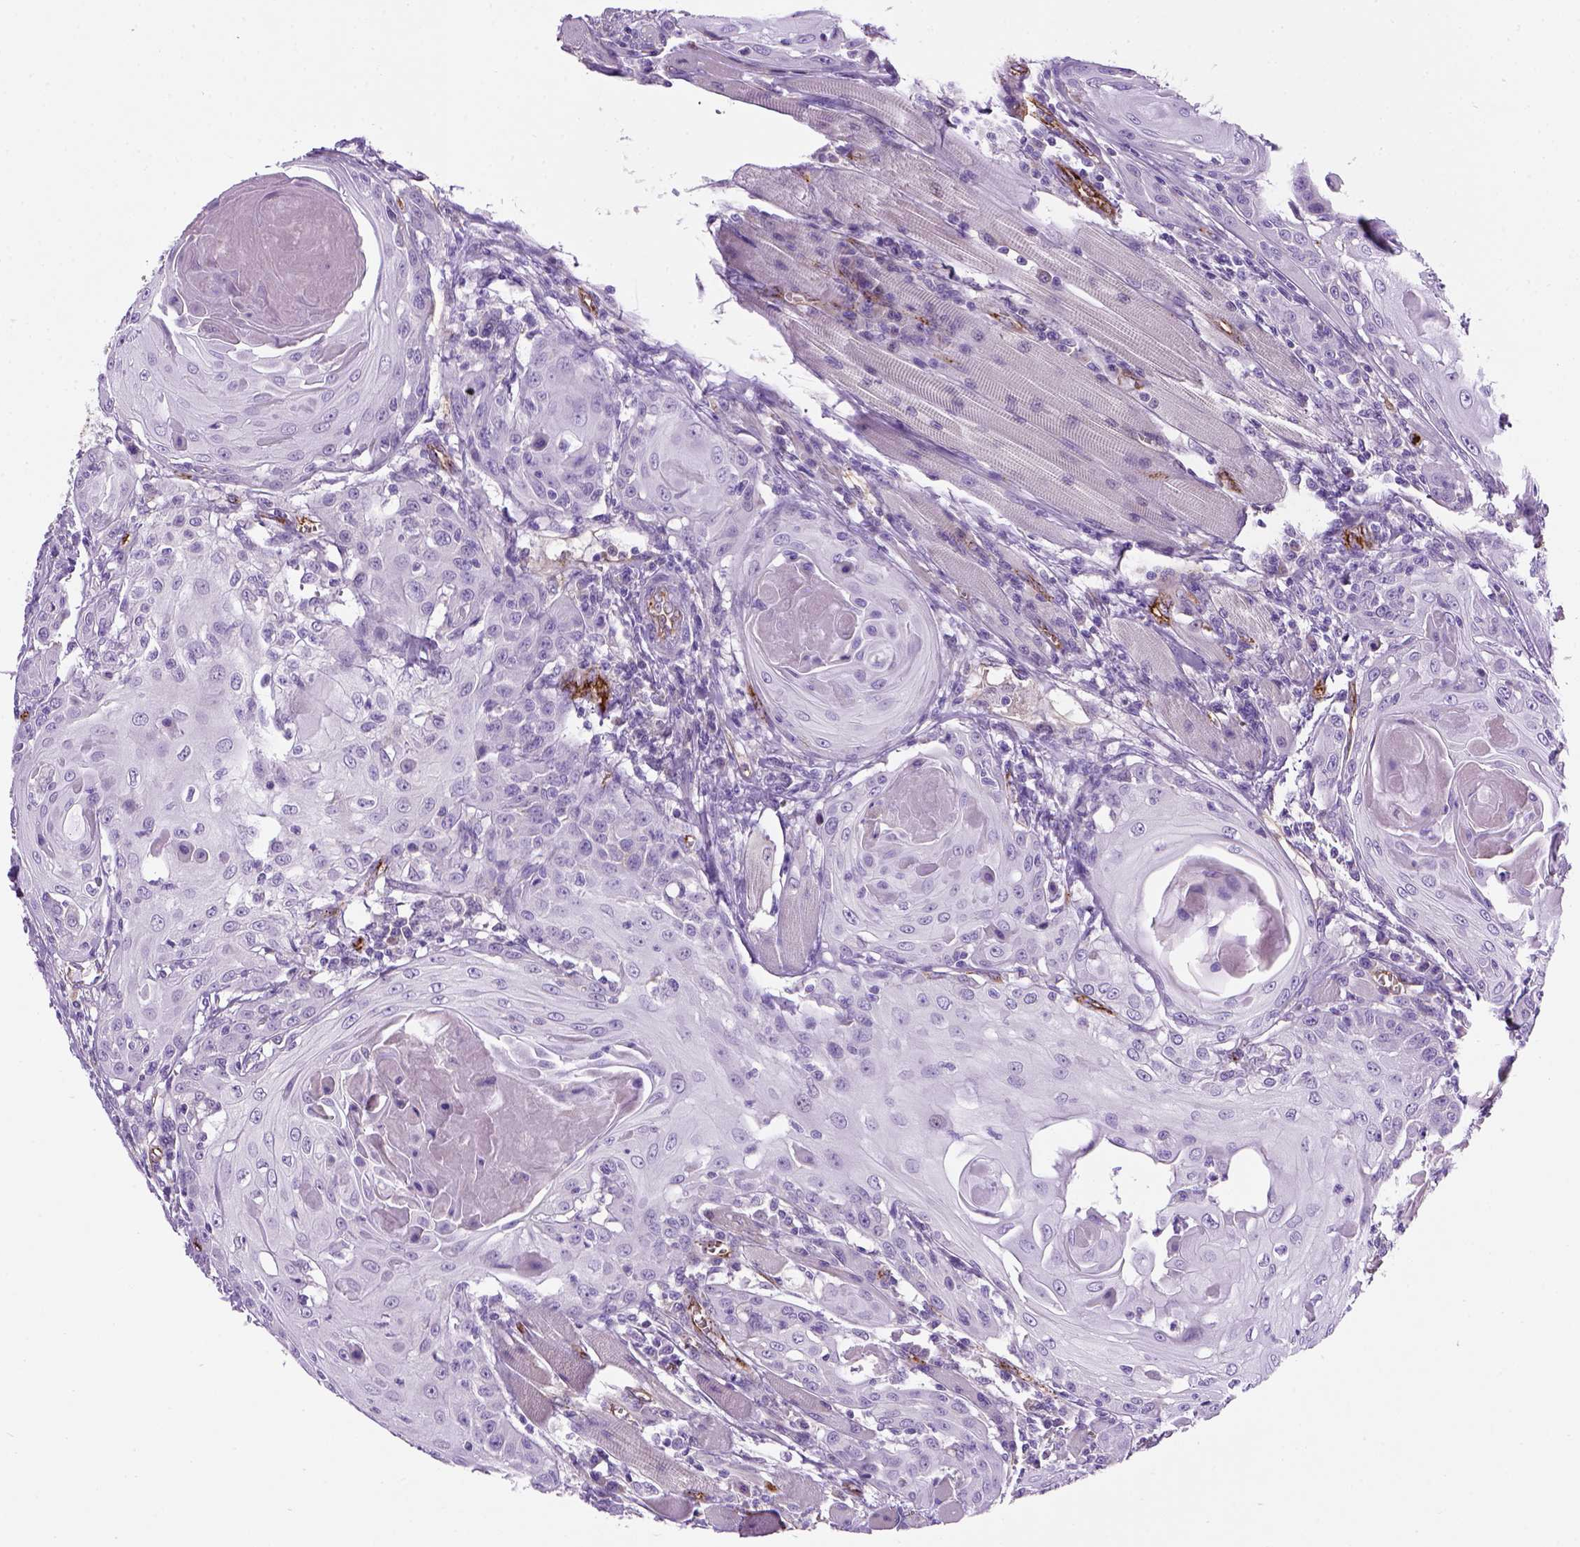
{"staining": {"intensity": "negative", "quantity": "none", "location": "none"}, "tissue": "head and neck cancer", "cell_type": "Tumor cells", "image_type": "cancer", "snomed": [{"axis": "morphology", "description": "Squamous cell carcinoma, NOS"}, {"axis": "topography", "description": "Head-Neck"}], "caption": "IHC micrograph of head and neck cancer (squamous cell carcinoma) stained for a protein (brown), which demonstrates no expression in tumor cells.", "gene": "VWF", "patient": {"sex": "female", "age": 80}}